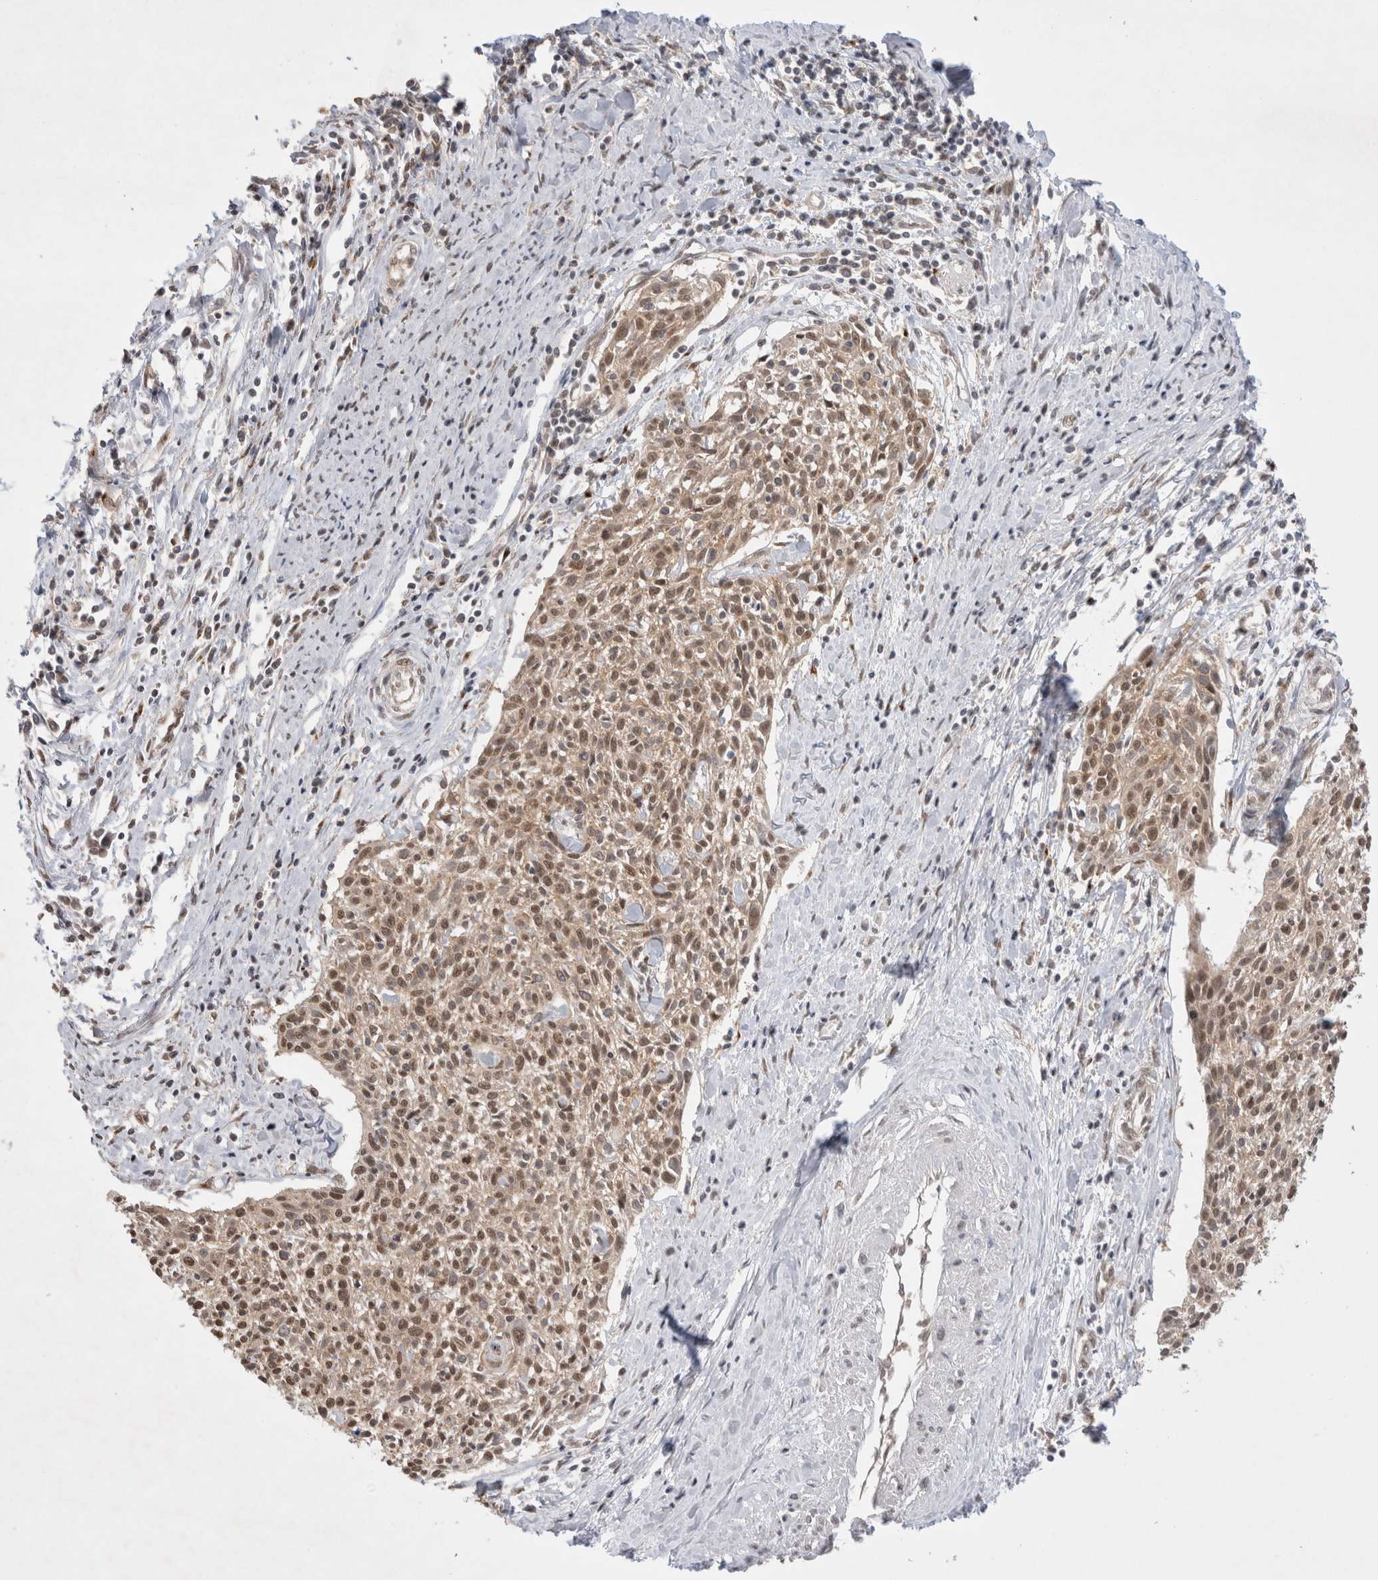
{"staining": {"intensity": "moderate", "quantity": ">75%", "location": "nuclear"}, "tissue": "cervical cancer", "cell_type": "Tumor cells", "image_type": "cancer", "snomed": [{"axis": "morphology", "description": "Squamous cell carcinoma, NOS"}, {"axis": "topography", "description": "Cervix"}], "caption": "Protein expression analysis of human cervical cancer (squamous cell carcinoma) reveals moderate nuclear expression in approximately >75% of tumor cells. (IHC, brightfield microscopy, high magnification).", "gene": "WIPF2", "patient": {"sex": "female", "age": 51}}